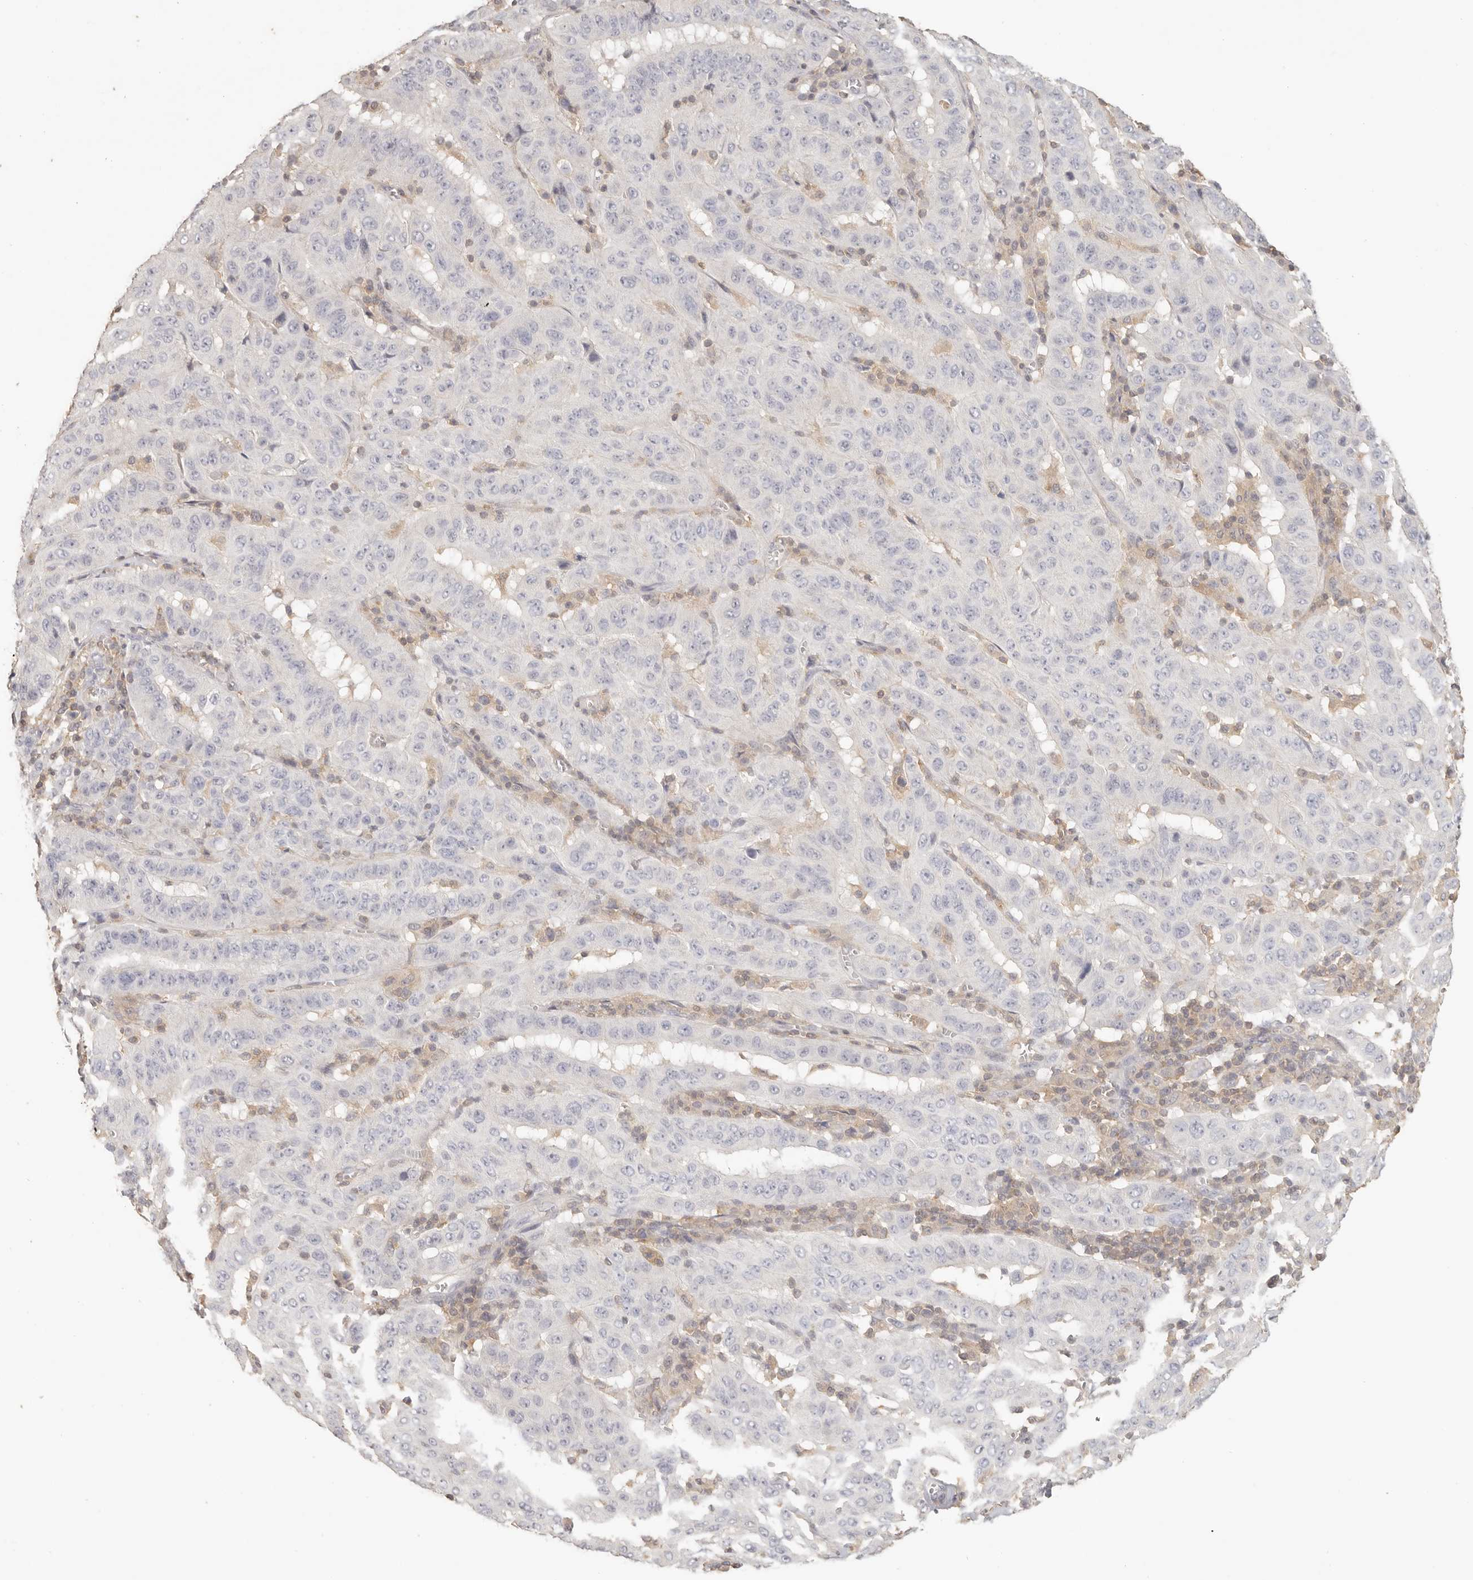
{"staining": {"intensity": "negative", "quantity": "none", "location": "none"}, "tissue": "pancreatic cancer", "cell_type": "Tumor cells", "image_type": "cancer", "snomed": [{"axis": "morphology", "description": "Adenocarcinoma, NOS"}, {"axis": "topography", "description": "Pancreas"}], "caption": "Histopathology image shows no protein positivity in tumor cells of pancreatic cancer tissue. (Stains: DAB immunohistochemistry with hematoxylin counter stain, Microscopy: brightfield microscopy at high magnification).", "gene": "CSK", "patient": {"sex": "male", "age": 63}}